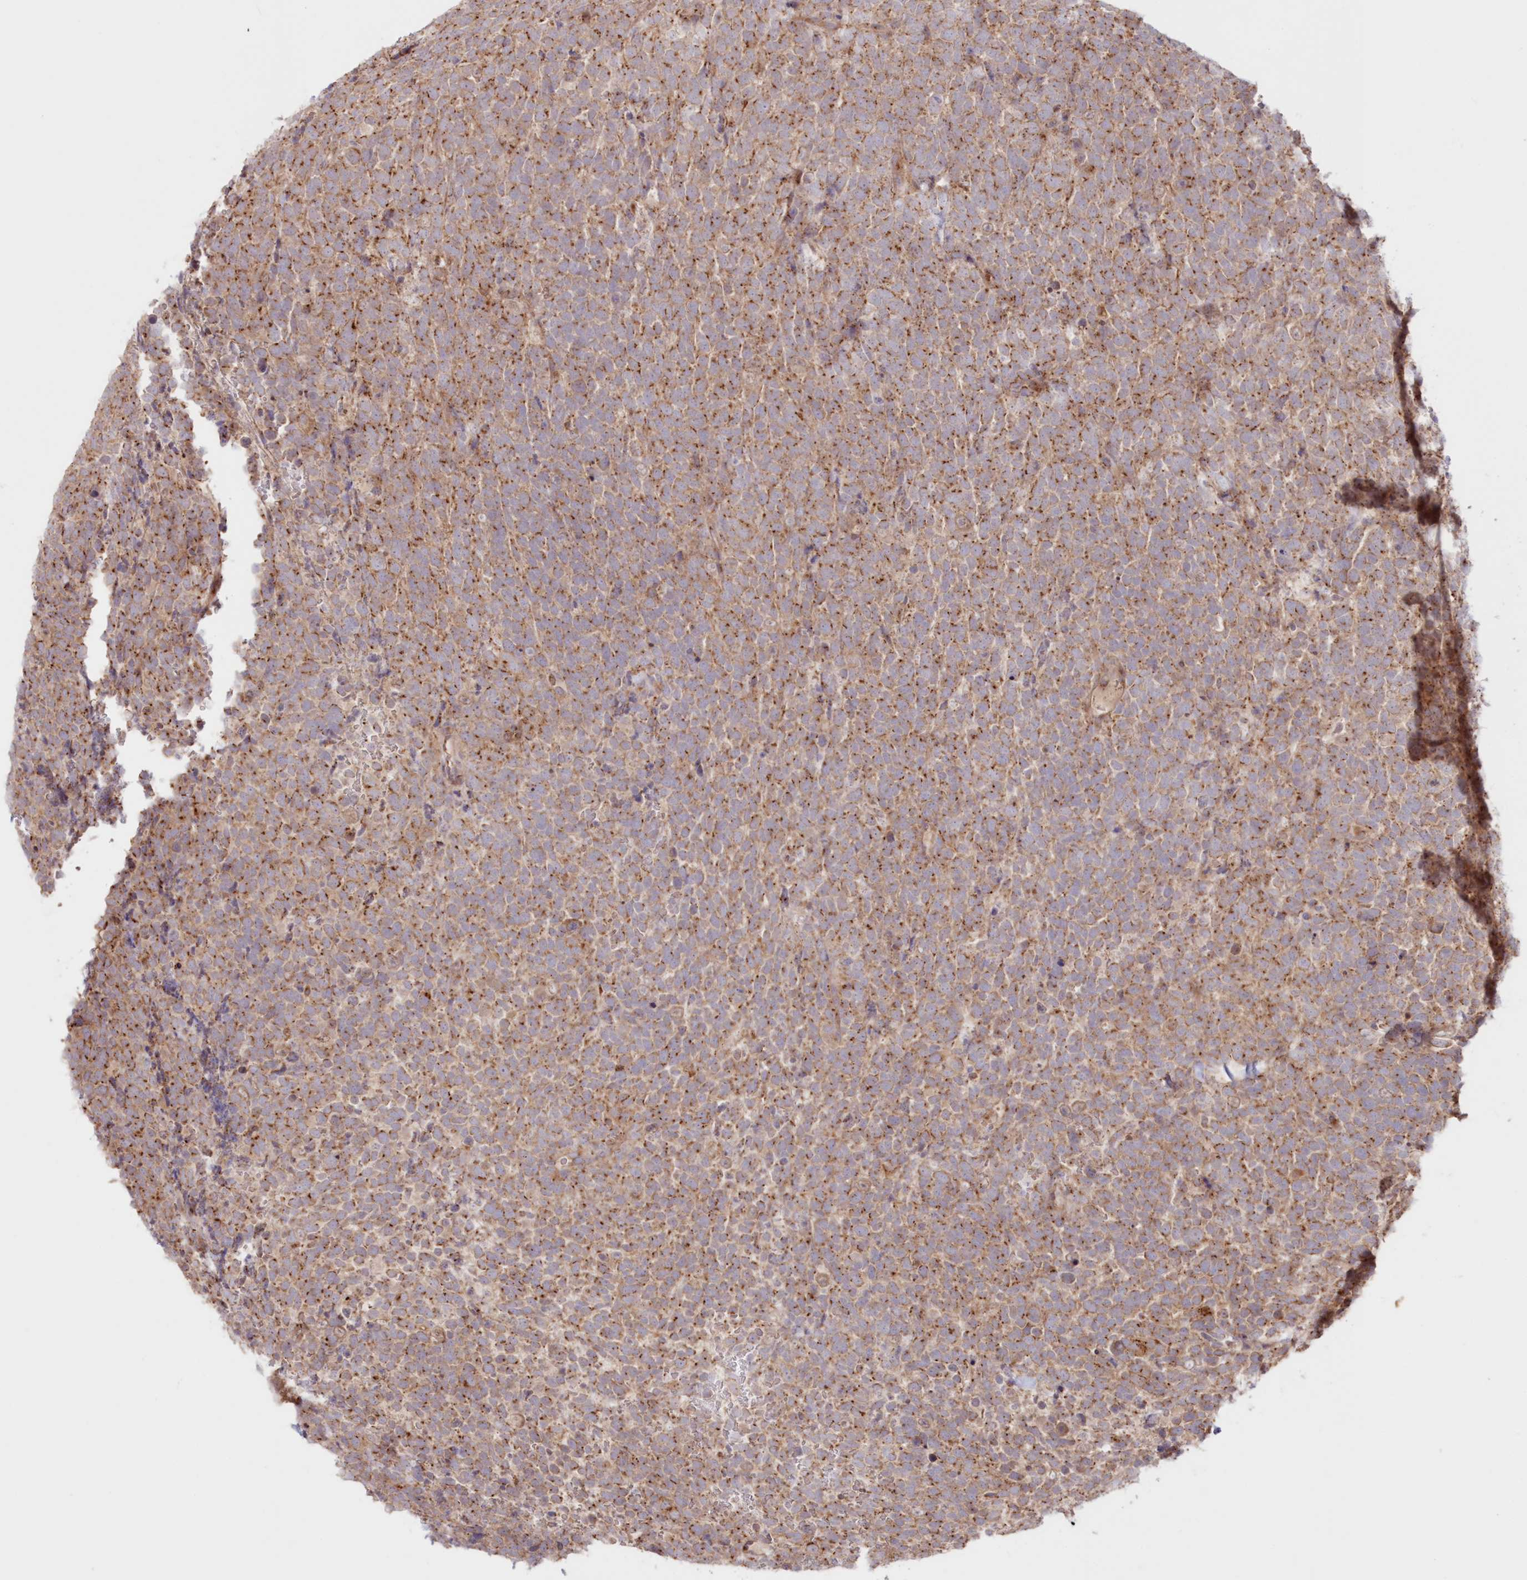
{"staining": {"intensity": "moderate", "quantity": ">75%", "location": "cytoplasmic/membranous"}, "tissue": "urothelial cancer", "cell_type": "Tumor cells", "image_type": "cancer", "snomed": [{"axis": "morphology", "description": "Urothelial carcinoma, High grade"}, {"axis": "topography", "description": "Urinary bladder"}], "caption": "Protein staining exhibits moderate cytoplasmic/membranous staining in about >75% of tumor cells in urothelial cancer.", "gene": "ABCC3", "patient": {"sex": "female", "age": 82}}